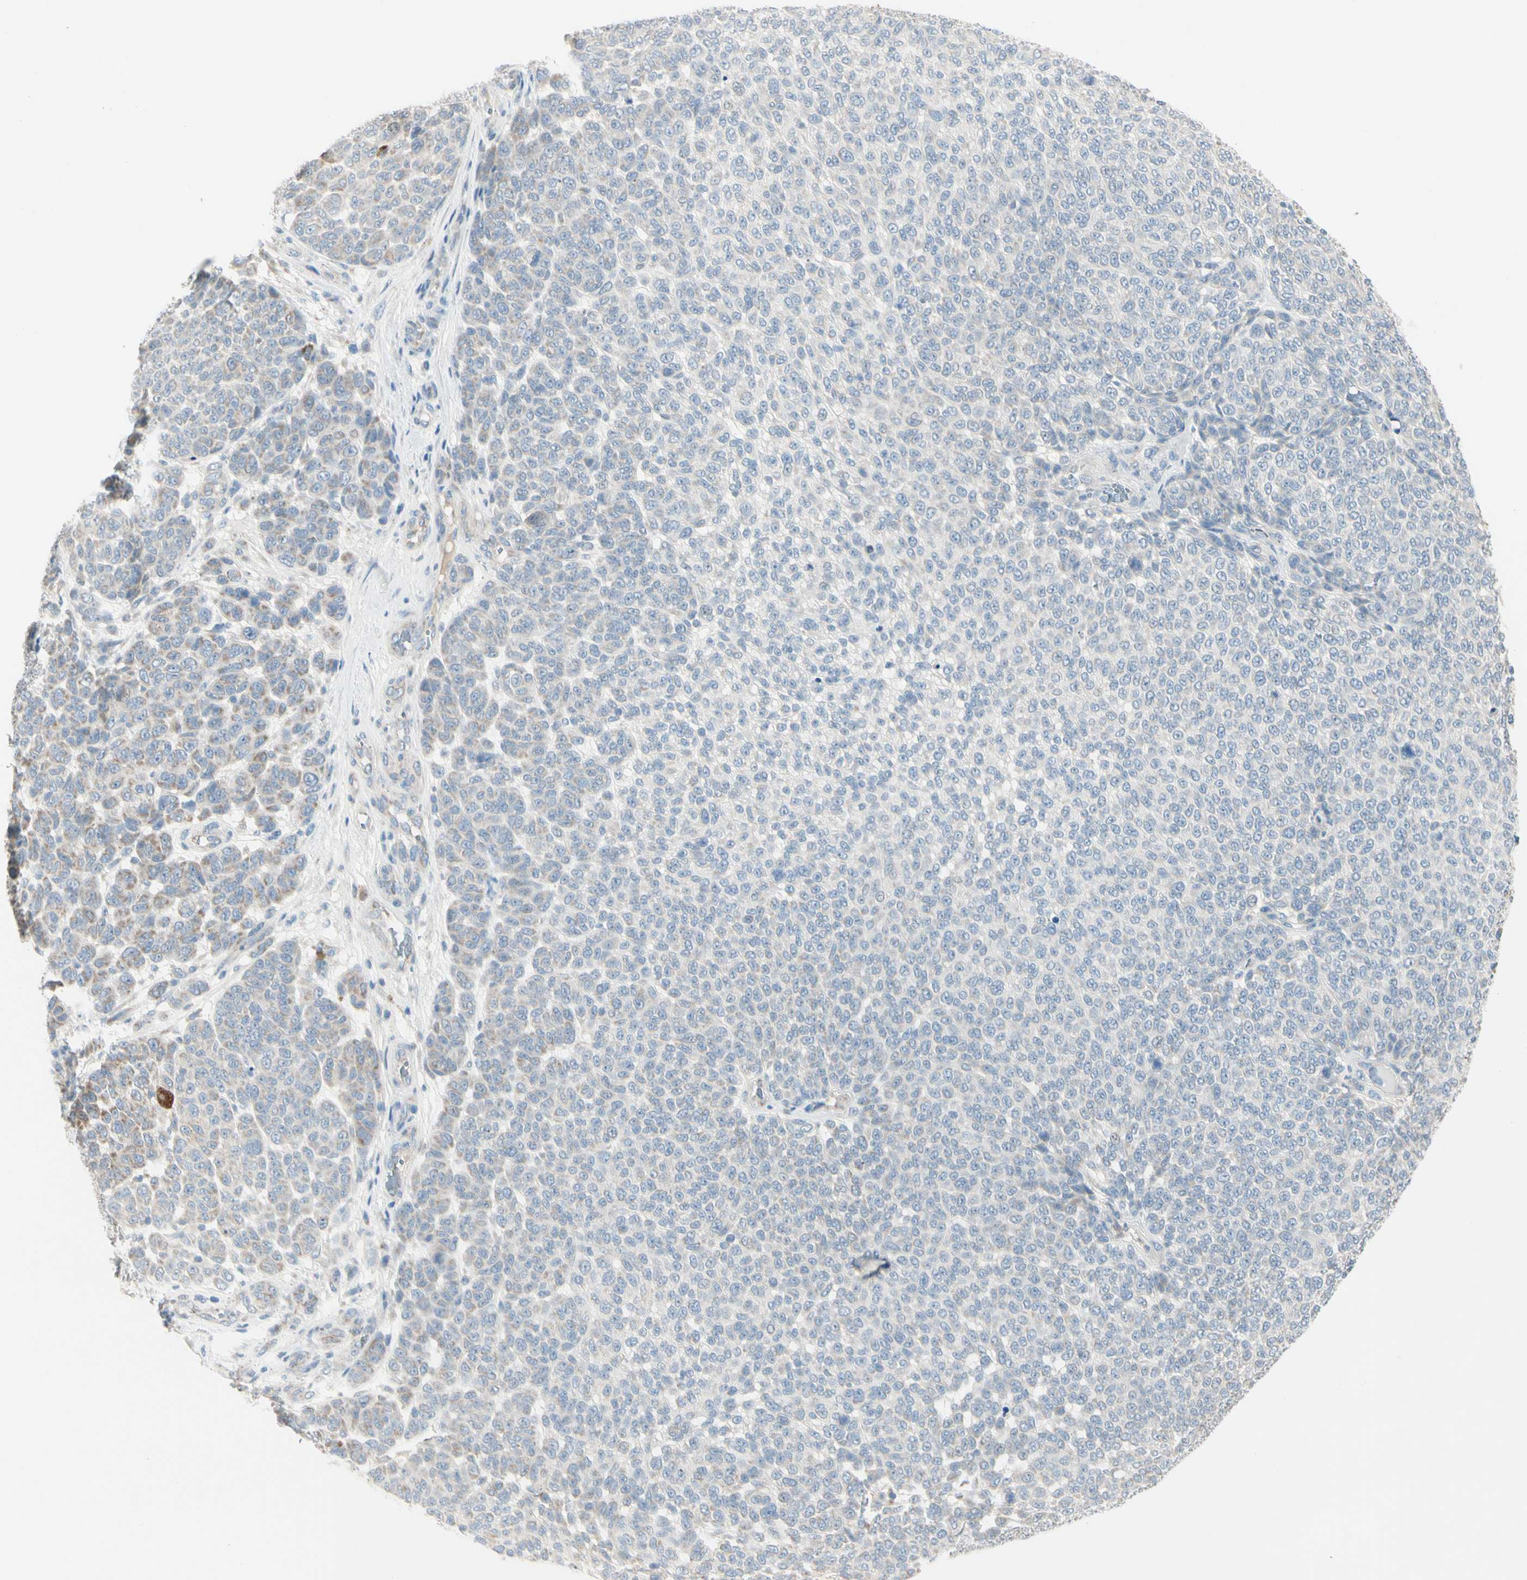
{"staining": {"intensity": "negative", "quantity": "none", "location": "none"}, "tissue": "melanoma", "cell_type": "Tumor cells", "image_type": "cancer", "snomed": [{"axis": "morphology", "description": "Malignant melanoma, NOS"}, {"axis": "topography", "description": "Skin"}], "caption": "Tumor cells are negative for protein expression in human malignant melanoma.", "gene": "ALDH18A1", "patient": {"sex": "male", "age": 59}}